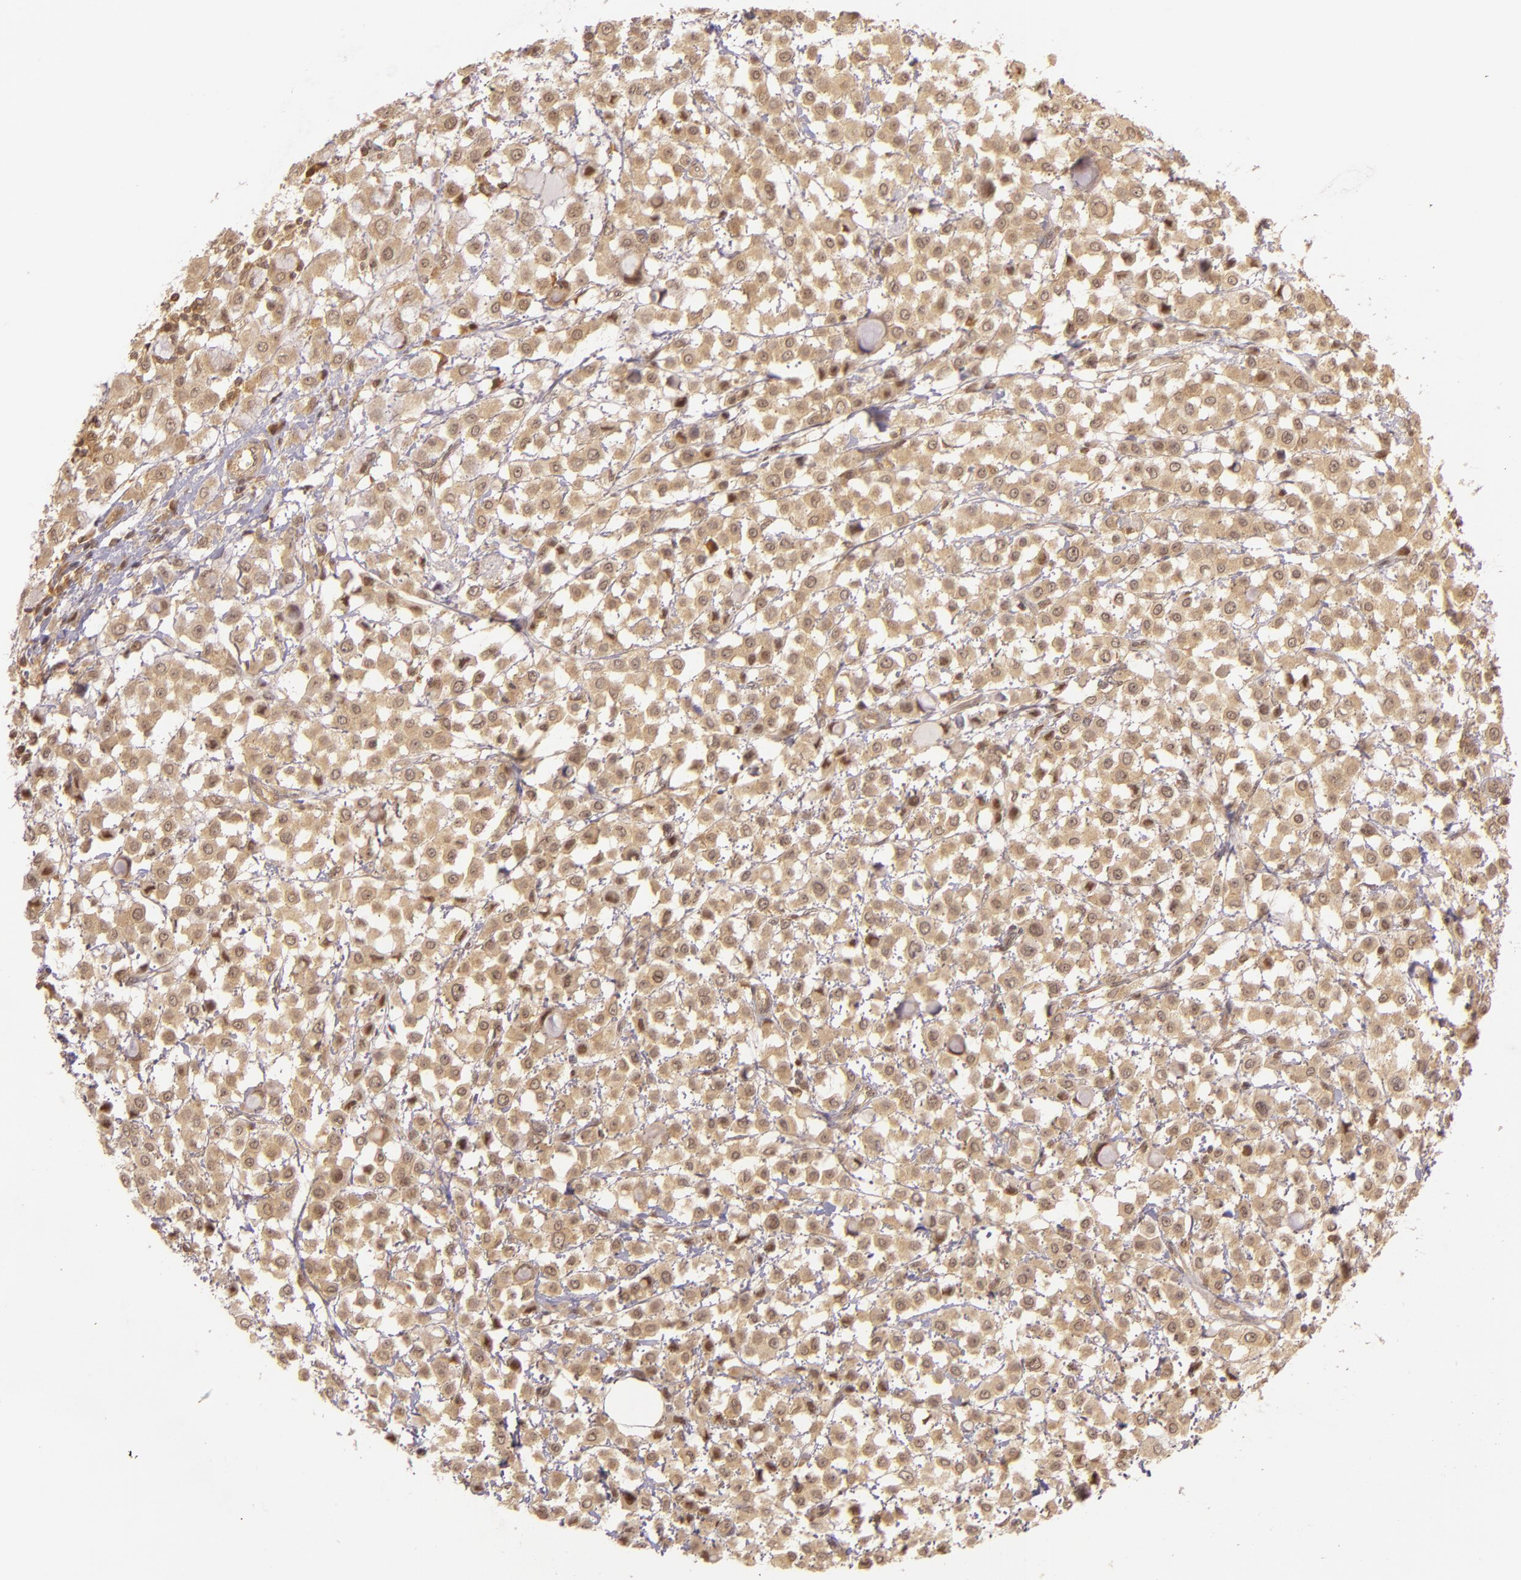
{"staining": {"intensity": "weak", "quantity": ">75%", "location": "cytoplasmic/membranous"}, "tissue": "breast cancer", "cell_type": "Tumor cells", "image_type": "cancer", "snomed": [{"axis": "morphology", "description": "Lobular carcinoma"}, {"axis": "topography", "description": "Breast"}], "caption": "High-power microscopy captured an IHC photomicrograph of breast cancer, revealing weak cytoplasmic/membranous staining in about >75% of tumor cells.", "gene": "TXNRD2", "patient": {"sex": "female", "age": 85}}